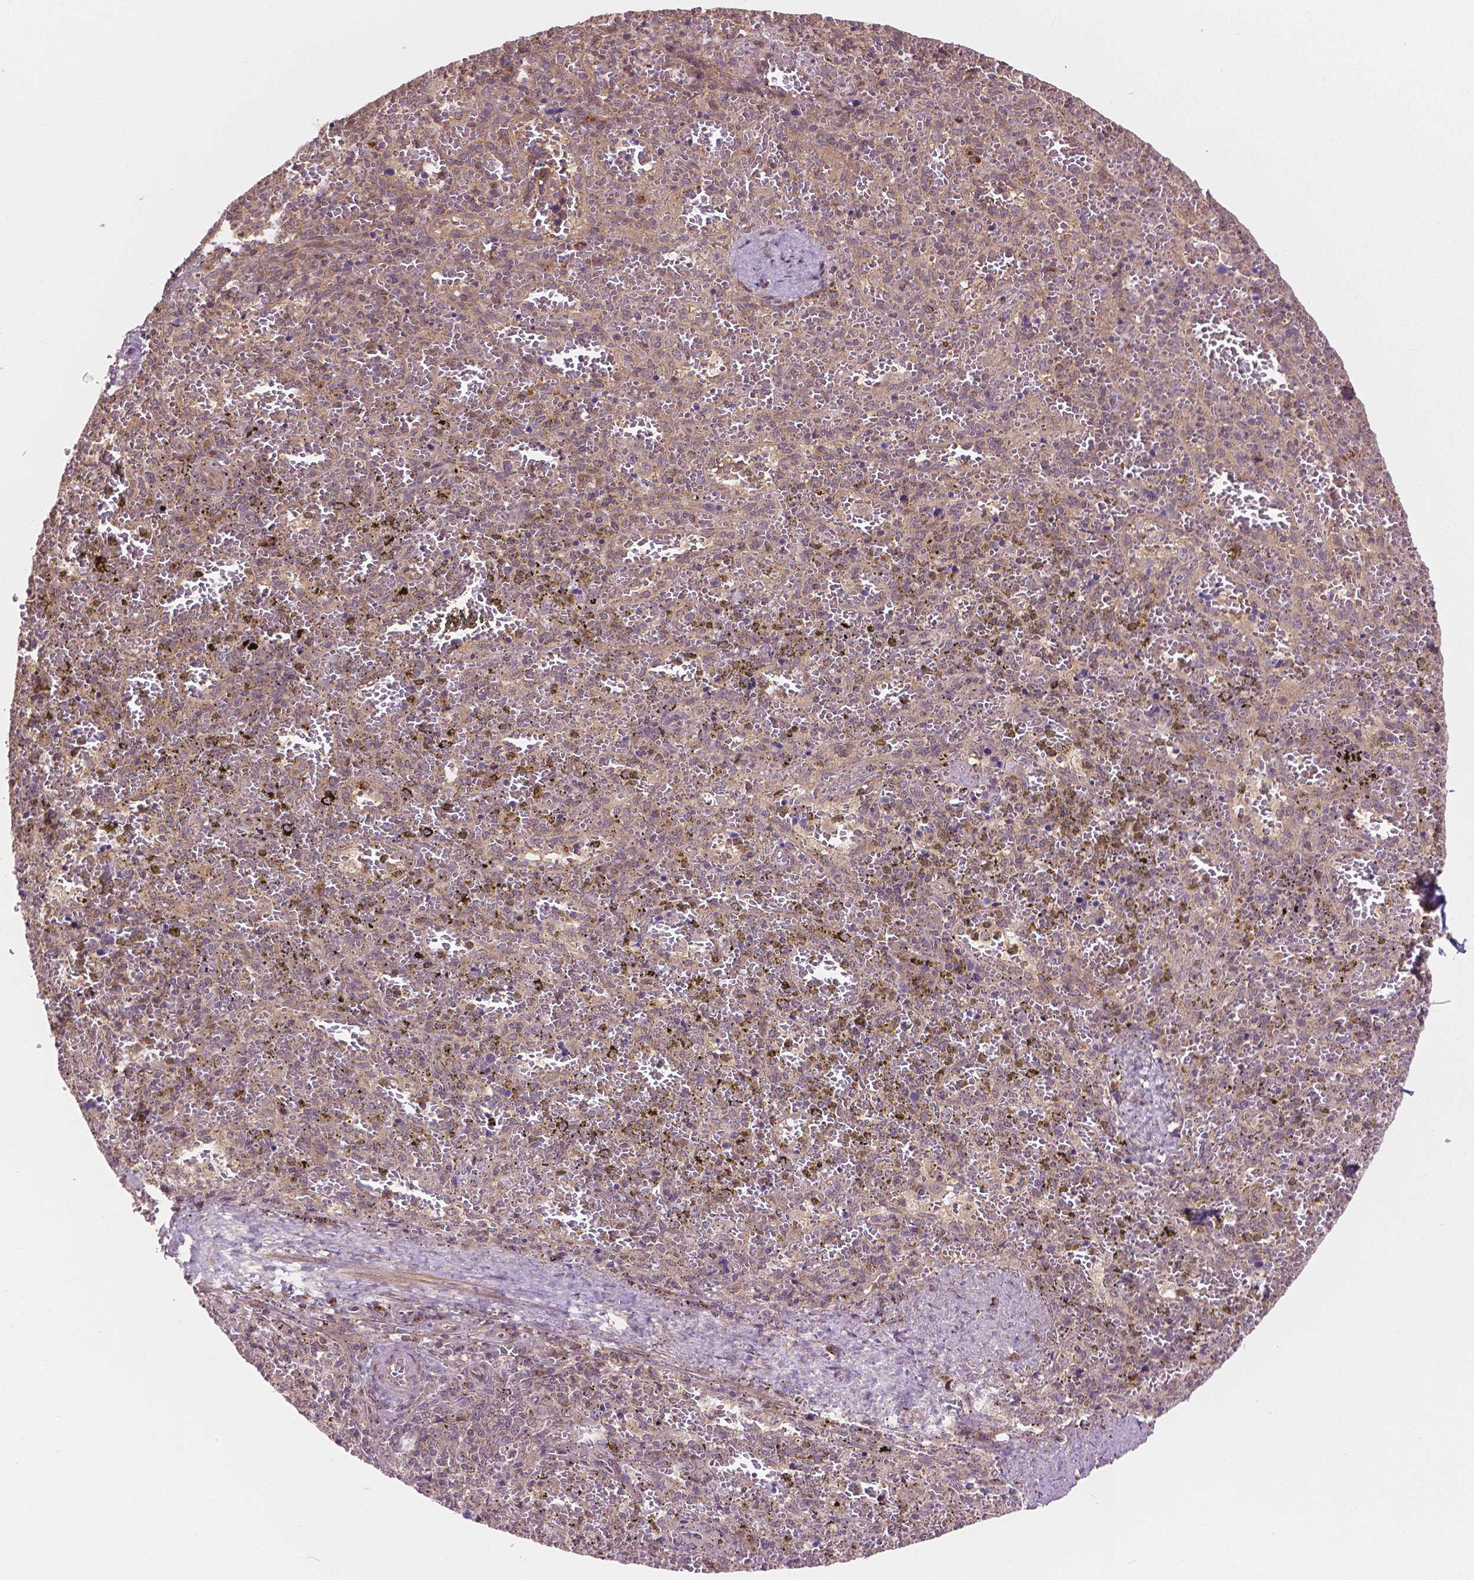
{"staining": {"intensity": "weak", "quantity": "<25%", "location": "cytoplasmic/membranous"}, "tissue": "spleen", "cell_type": "Cells in red pulp", "image_type": "normal", "snomed": [{"axis": "morphology", "description": "Normal tissue, NOS"}, {"axis": "topography", "description": "Spleen"}], "caption": "The image displays no staining of cells in red pulp in unremarkable spleen. The staining is performed using DAB (3,3'-diaminobenzidine) brown chromogen with nuclei counter-stained in using hematoxylin.", "gene": "PPP1CB", "patient": {"sex": "female", "age": 50}}